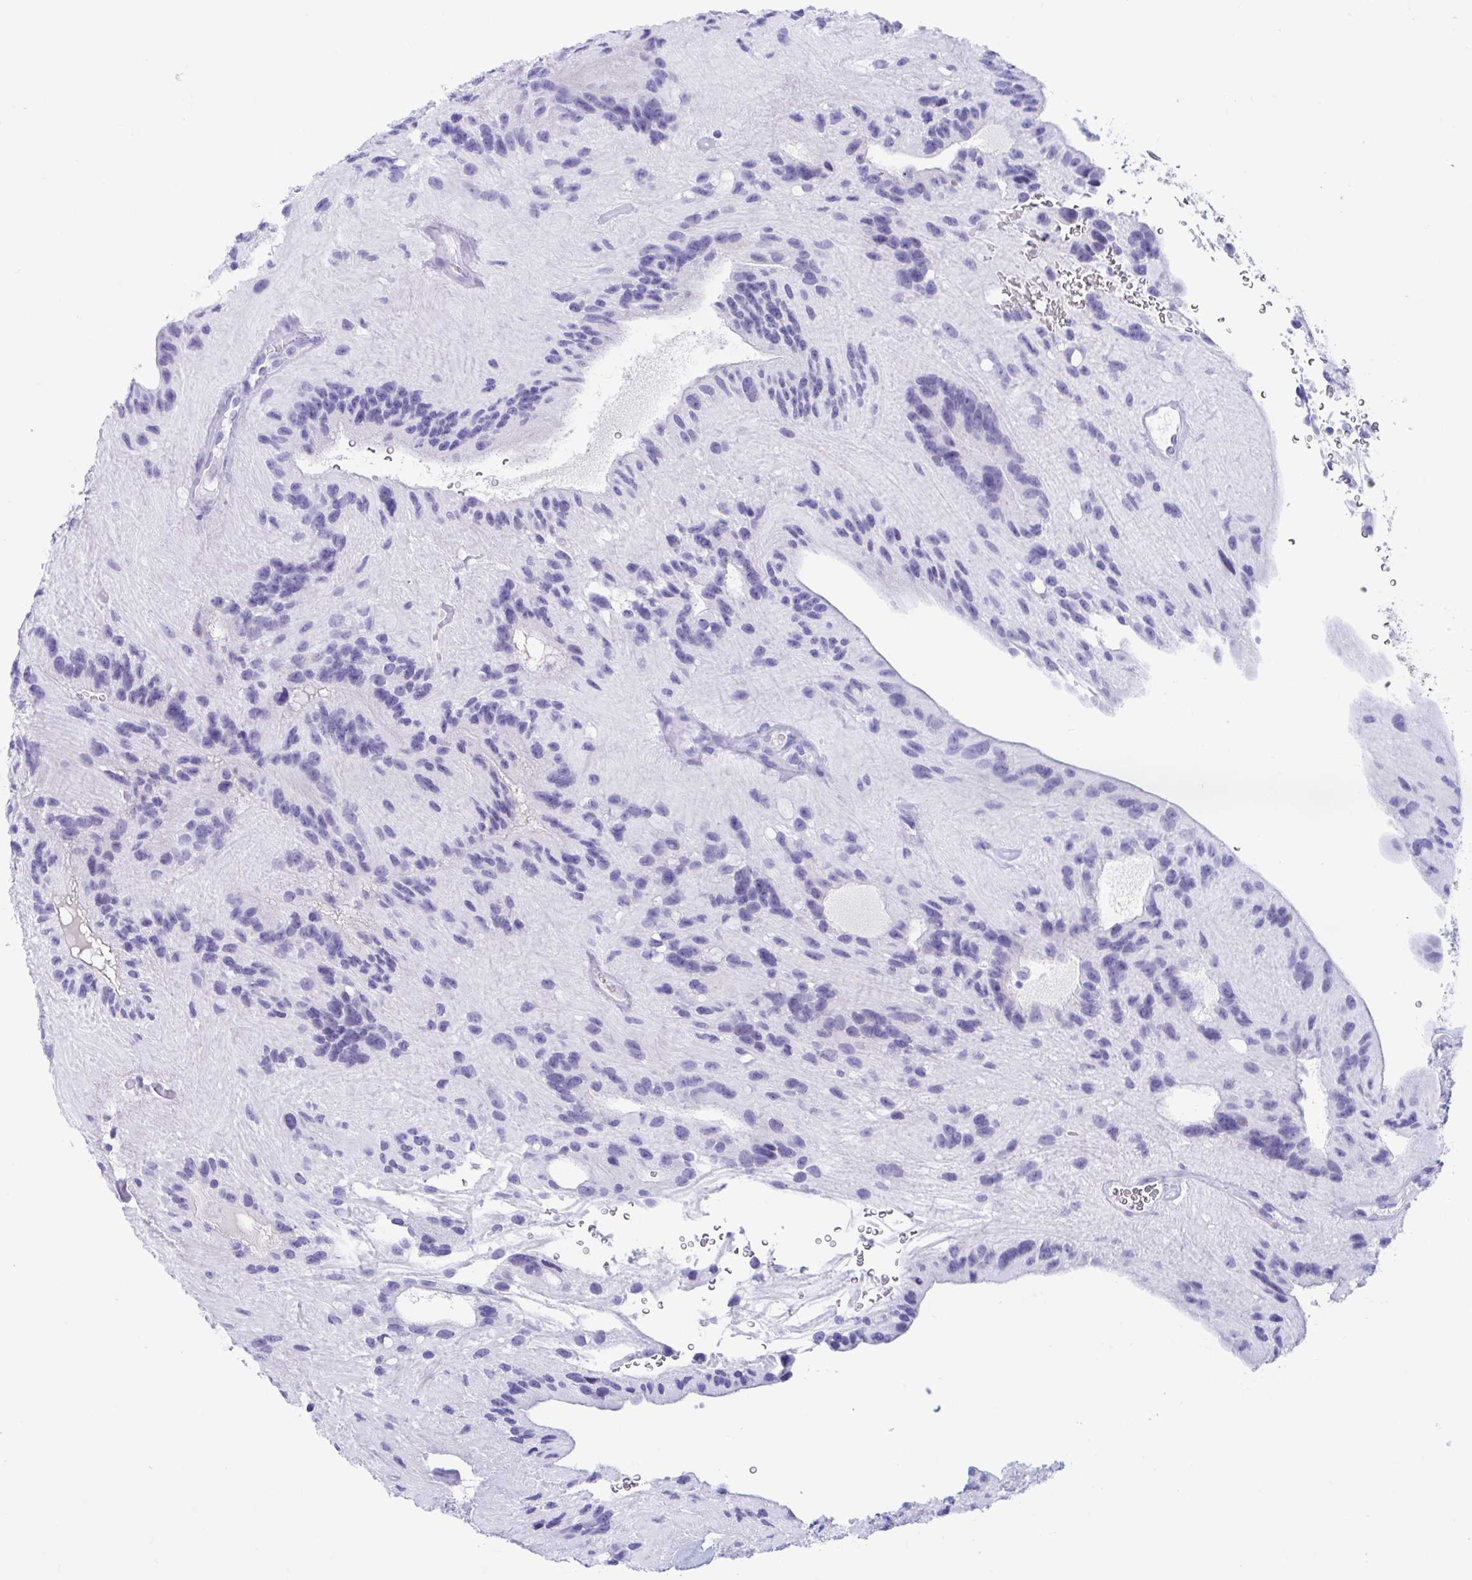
{"staining": {"intensity": "negative", "quantity": "none", "location": "none"}, "tissue": "glioma", "cell_type": "Tumor cells", "image_type": "cancer", "snomed": [{"axis": "morphology", "description": "Glioma, malignant, Low grade"}, {"axis": "topography", "description": "Brain"}], "caption": "A photomicrograph of glioma stained for a protein demonstrates no brown staining in tumor cells. (Brightfield microscopy of DAB (3,3'-diaminobenzidine) IHC at high magnification).", "gene": "TMEM35A", "patient": {"sex": "male", "age": 31}}